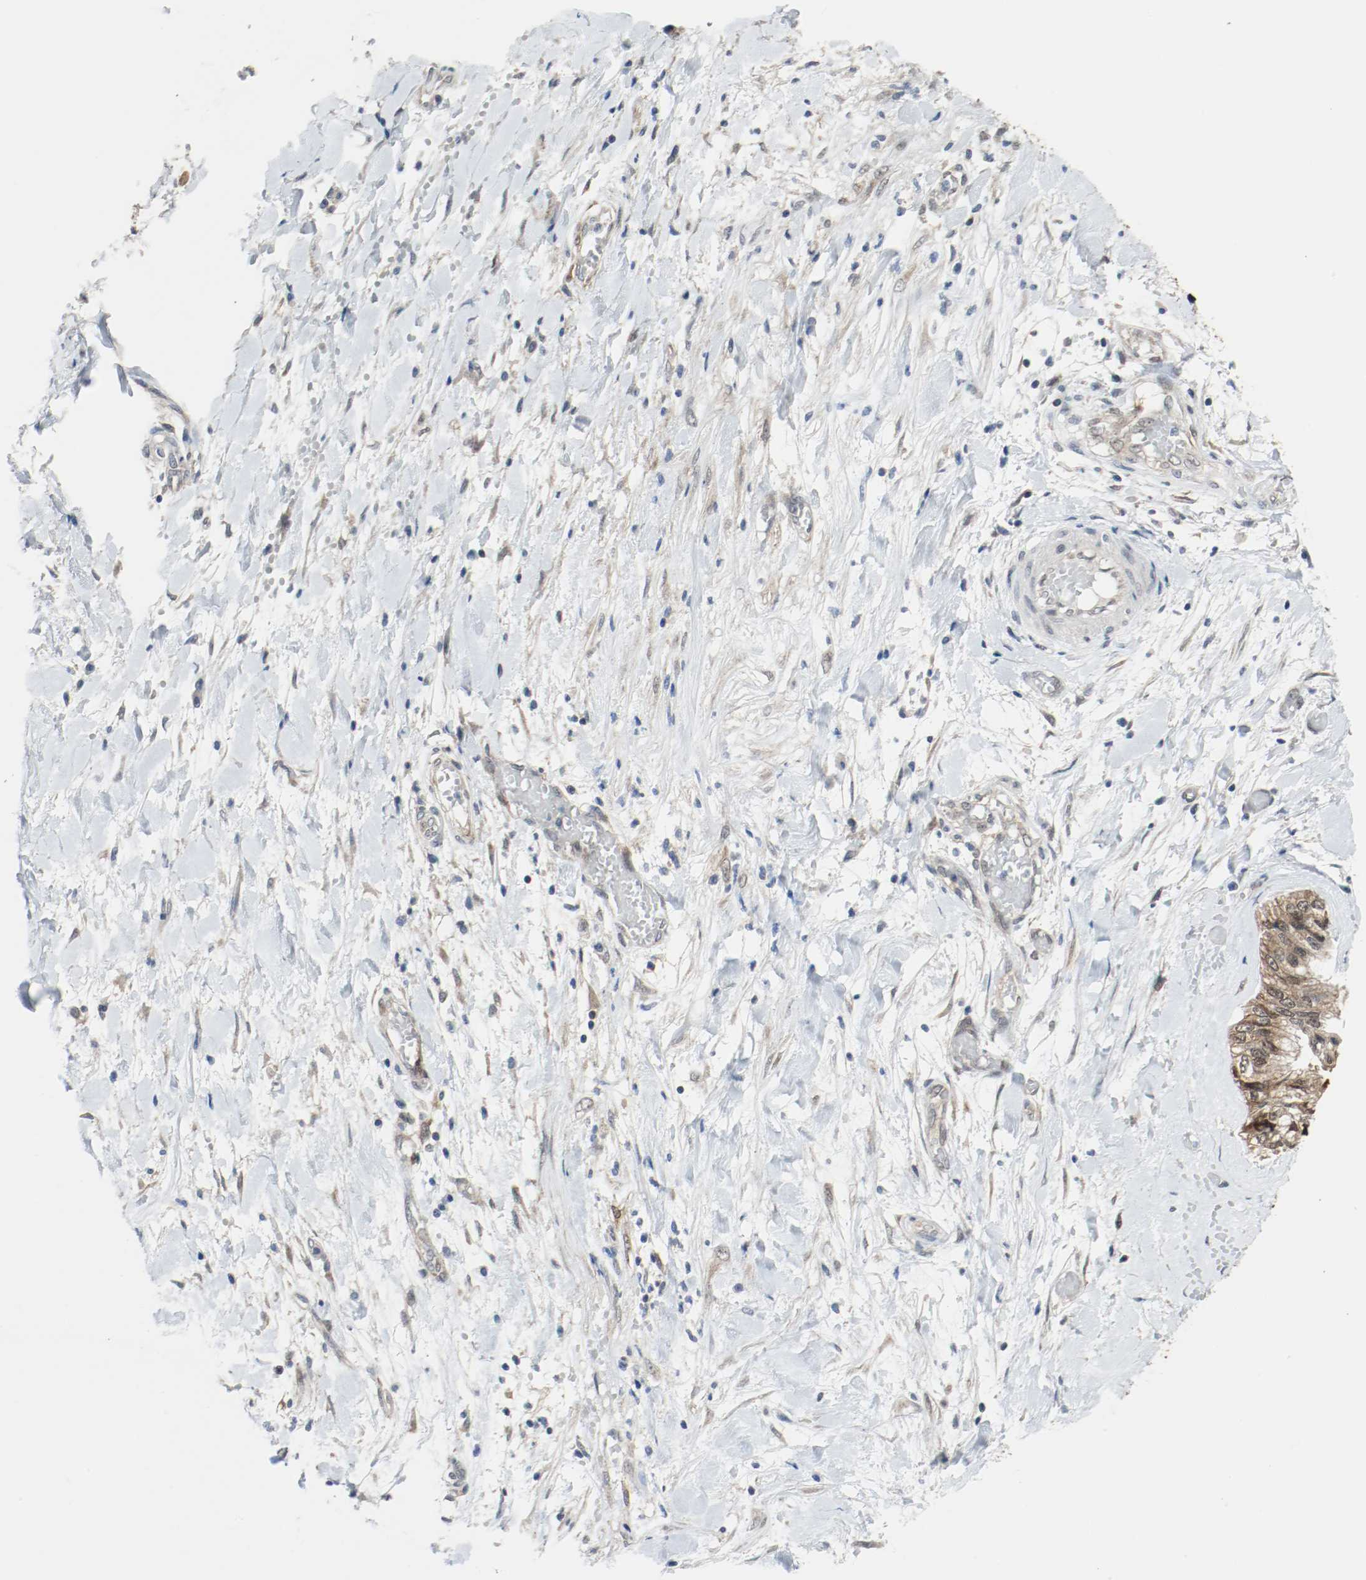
{"staining": {"intensity": "weak", "quantity": "25%-75%", "location": "cytoplasmic/membranous,nuclear"}, "tissue": "ovarian cancer", "cell_type": "Tumor cells", "image_type": "cancer", "snomed": [{"axis": "morphology", "description": "Cystadenocarcinoma, mucinous, NOS"}, {"axis": "topography", "description": "Ovary"}], "caption": "Ovarian cancer (mucinous cystadenocarcinoma) stained with immunohistochemistry (IHC) exhibits weak cytoplasmic/membranous and nuclear staining in about 25%-75% of tumor cells.", "gene": "PPME1", "patient": {"sex": "female", "age": 39}}